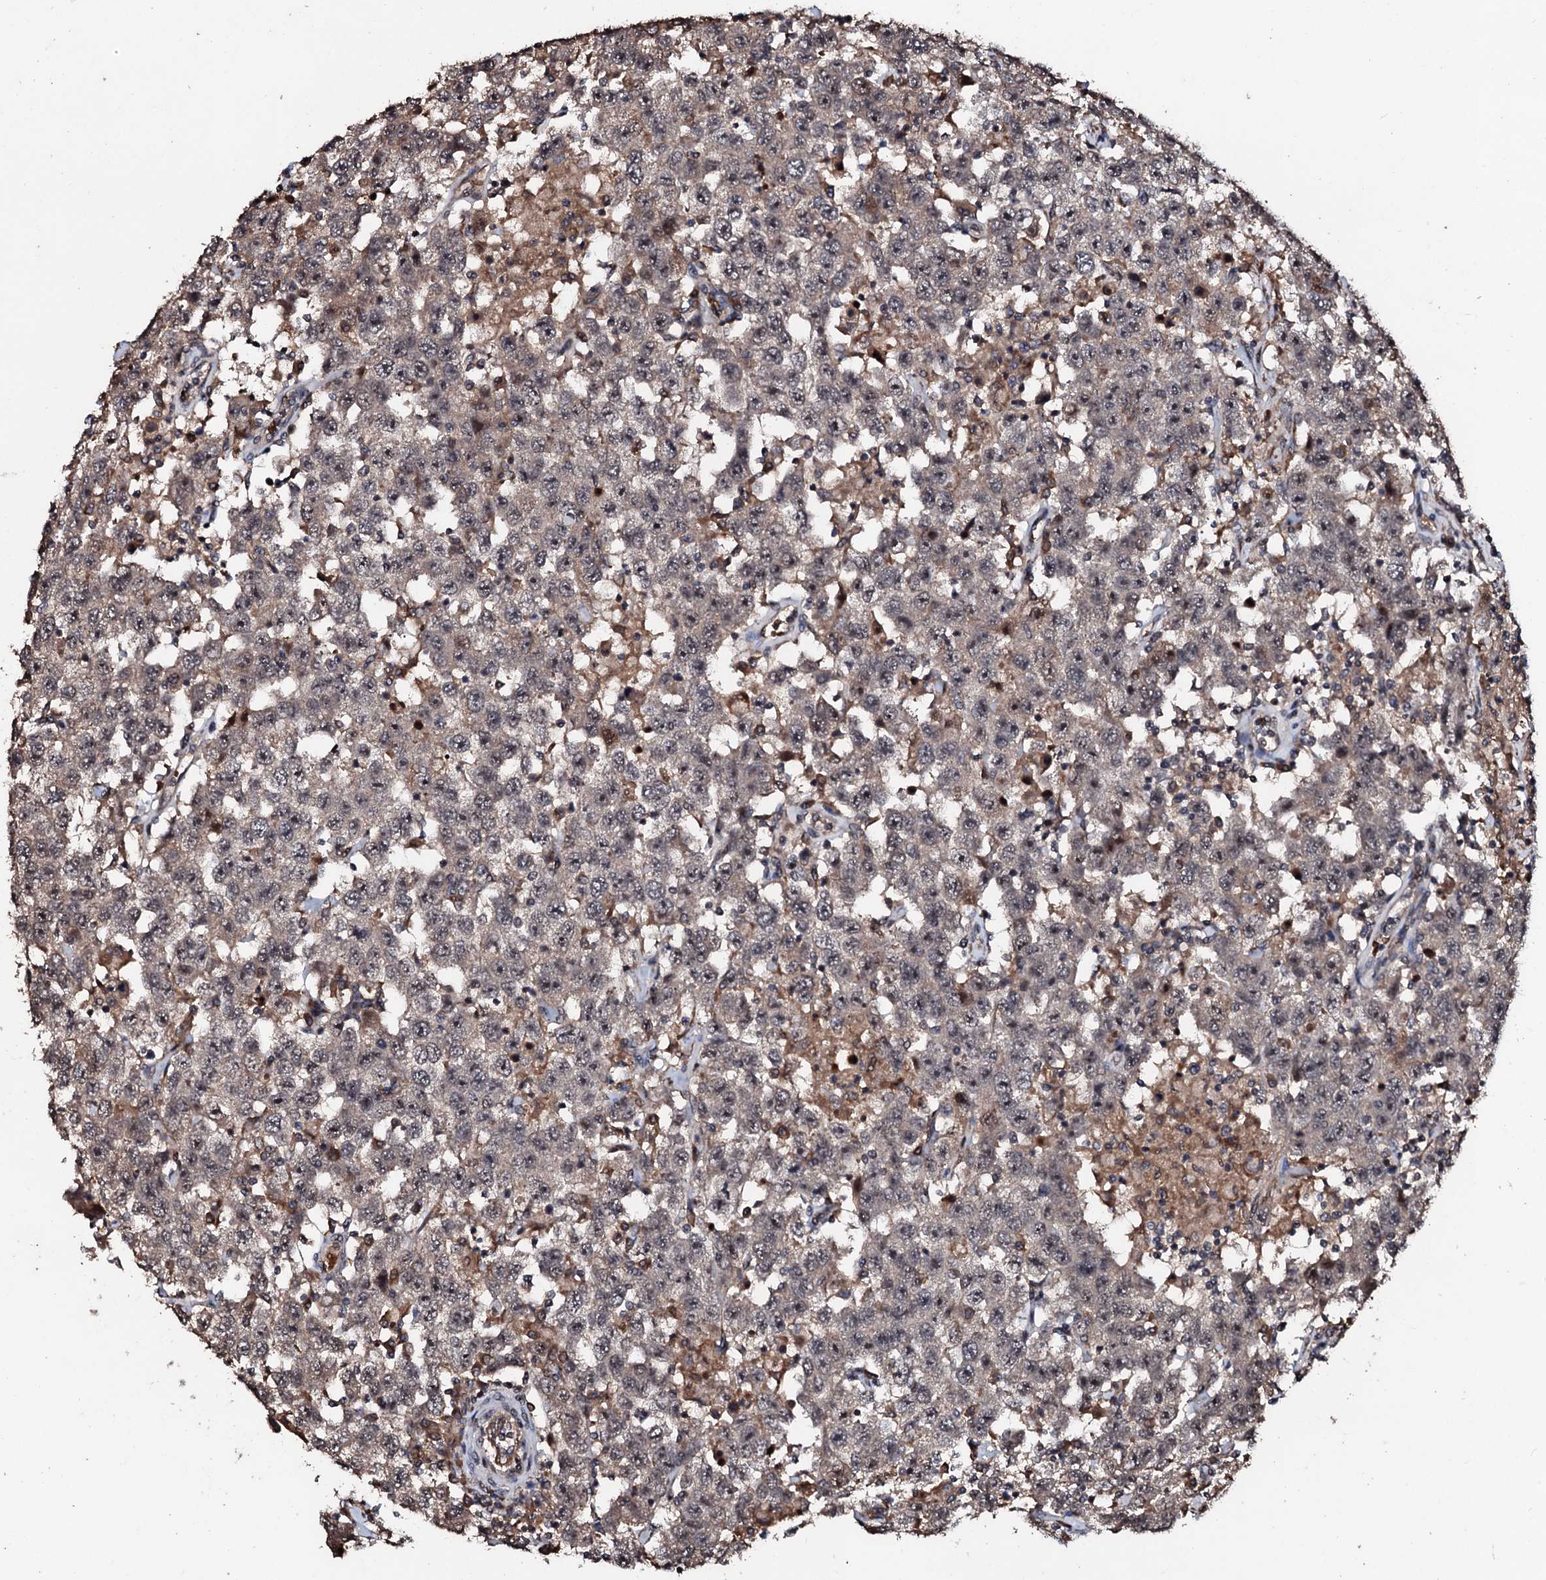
{"staining": {"intensity": "weak", "quantity": "25%-75%", "location": "cytoplasmic/membranous,nuclear"}, "tissue": "testis cancer", "cell_type": "Tumor cells", "image_type": "cancer", "snomed": [{"axis": "morphology", "description": "Seminoma, NOS"}, {"axis": "topography", "description": "Testis"}], "caption": "A micrograph of testis seminoma stained for a protein exhibits weak cytoplasmic/membranous and nuclear brown staining in tumor cells. Nuclei are stained in blue.", "gene": "SUPT7L", "patient": {"sex": "male", "age": 41}}